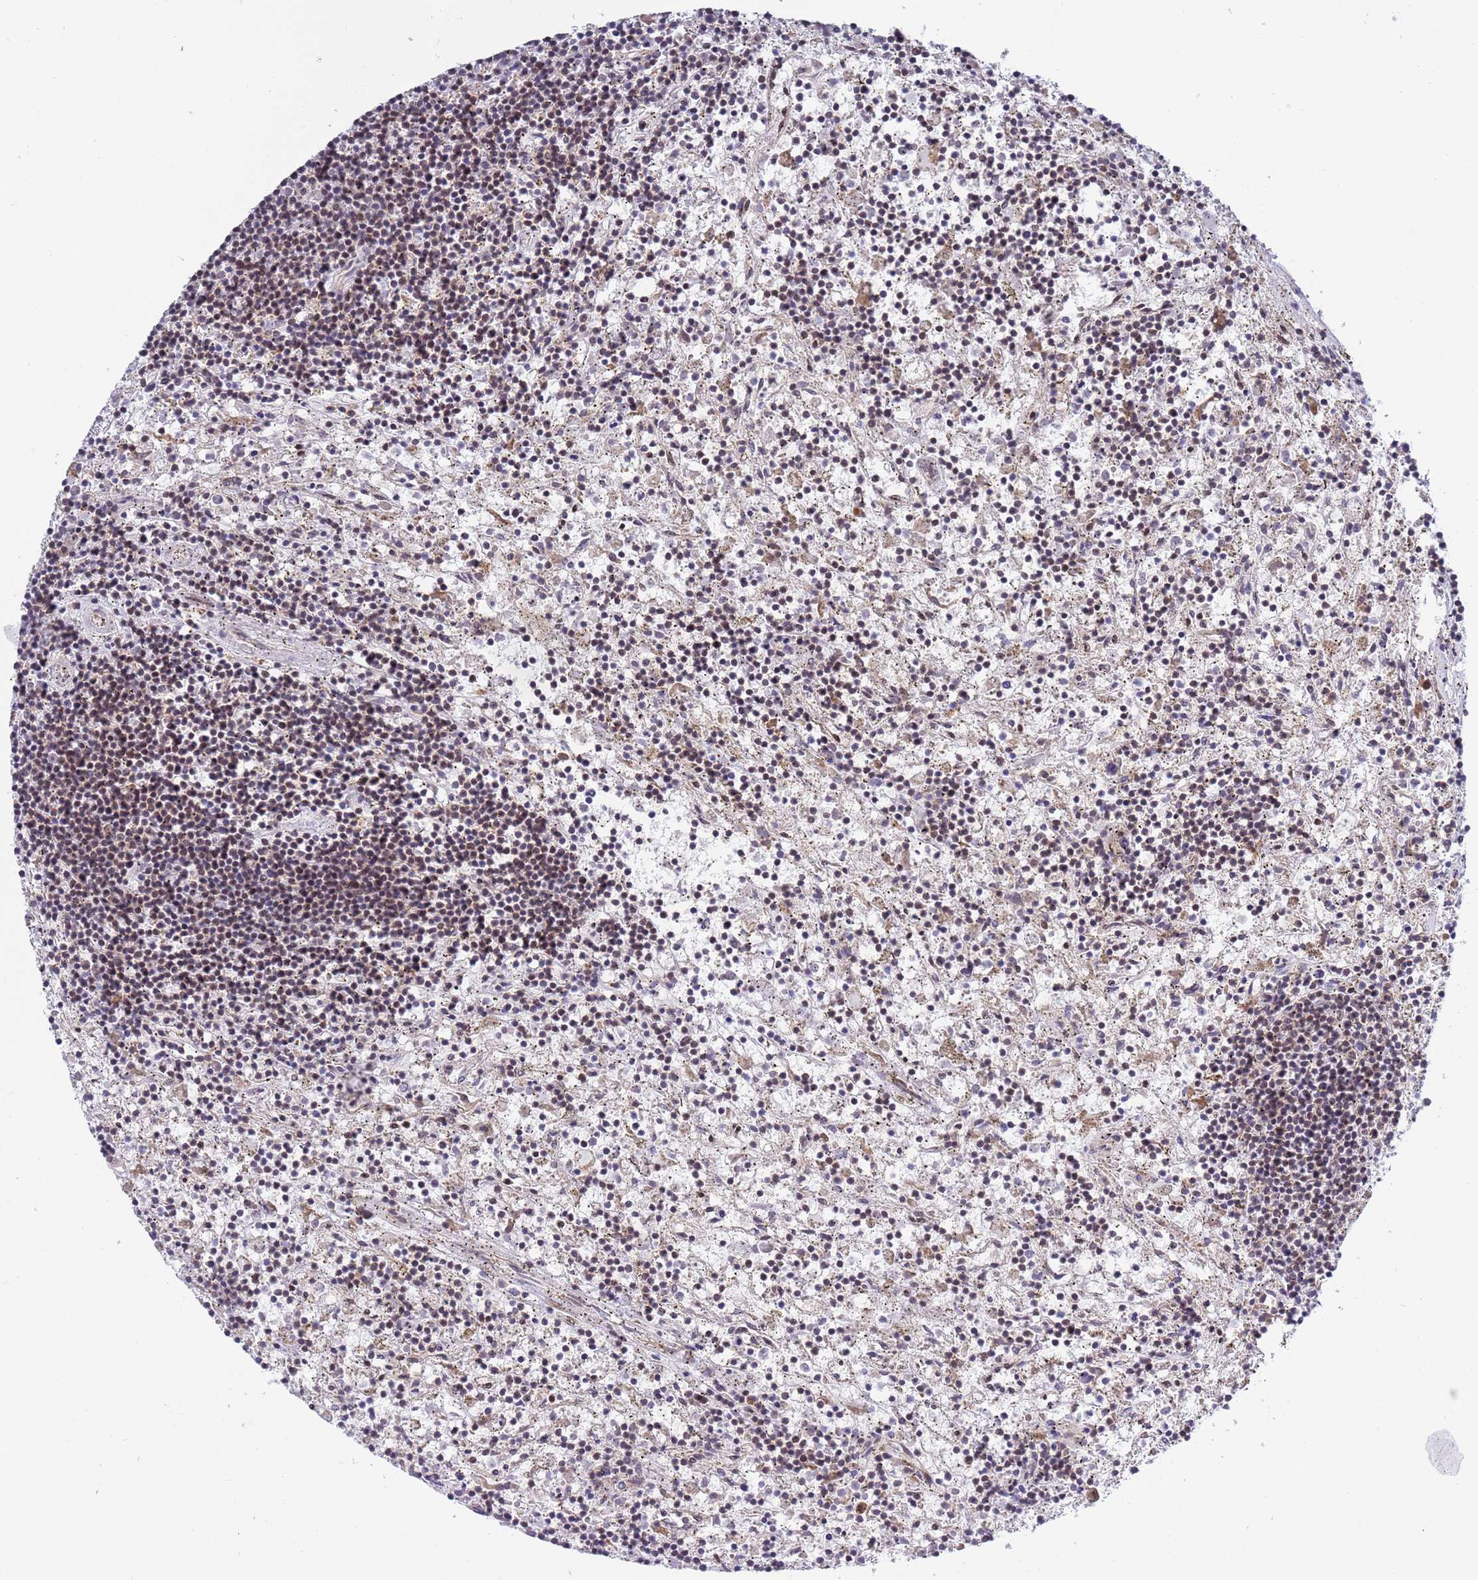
{"staining": {"intensity": "weak", "quantity": "25%-75%", "location": "nuclear"}, "tissue": "lymphoma", "cell_type": "Tumor cells", "image_type": "cancer", "snomed": [{"axis": "morphology", "description": "Malignant lymphoma, non-Hodgkin's type, Low grade"}, {"axis": "topography", "description": "Spleen"}], "caption": "Human lymphoma stained for a protein (brown) reveals weak nuclear positive positivity in about 25%-75% of tumor cells.", "gene": "TBX10", "patient": {"sex": "male", "age": 76}}